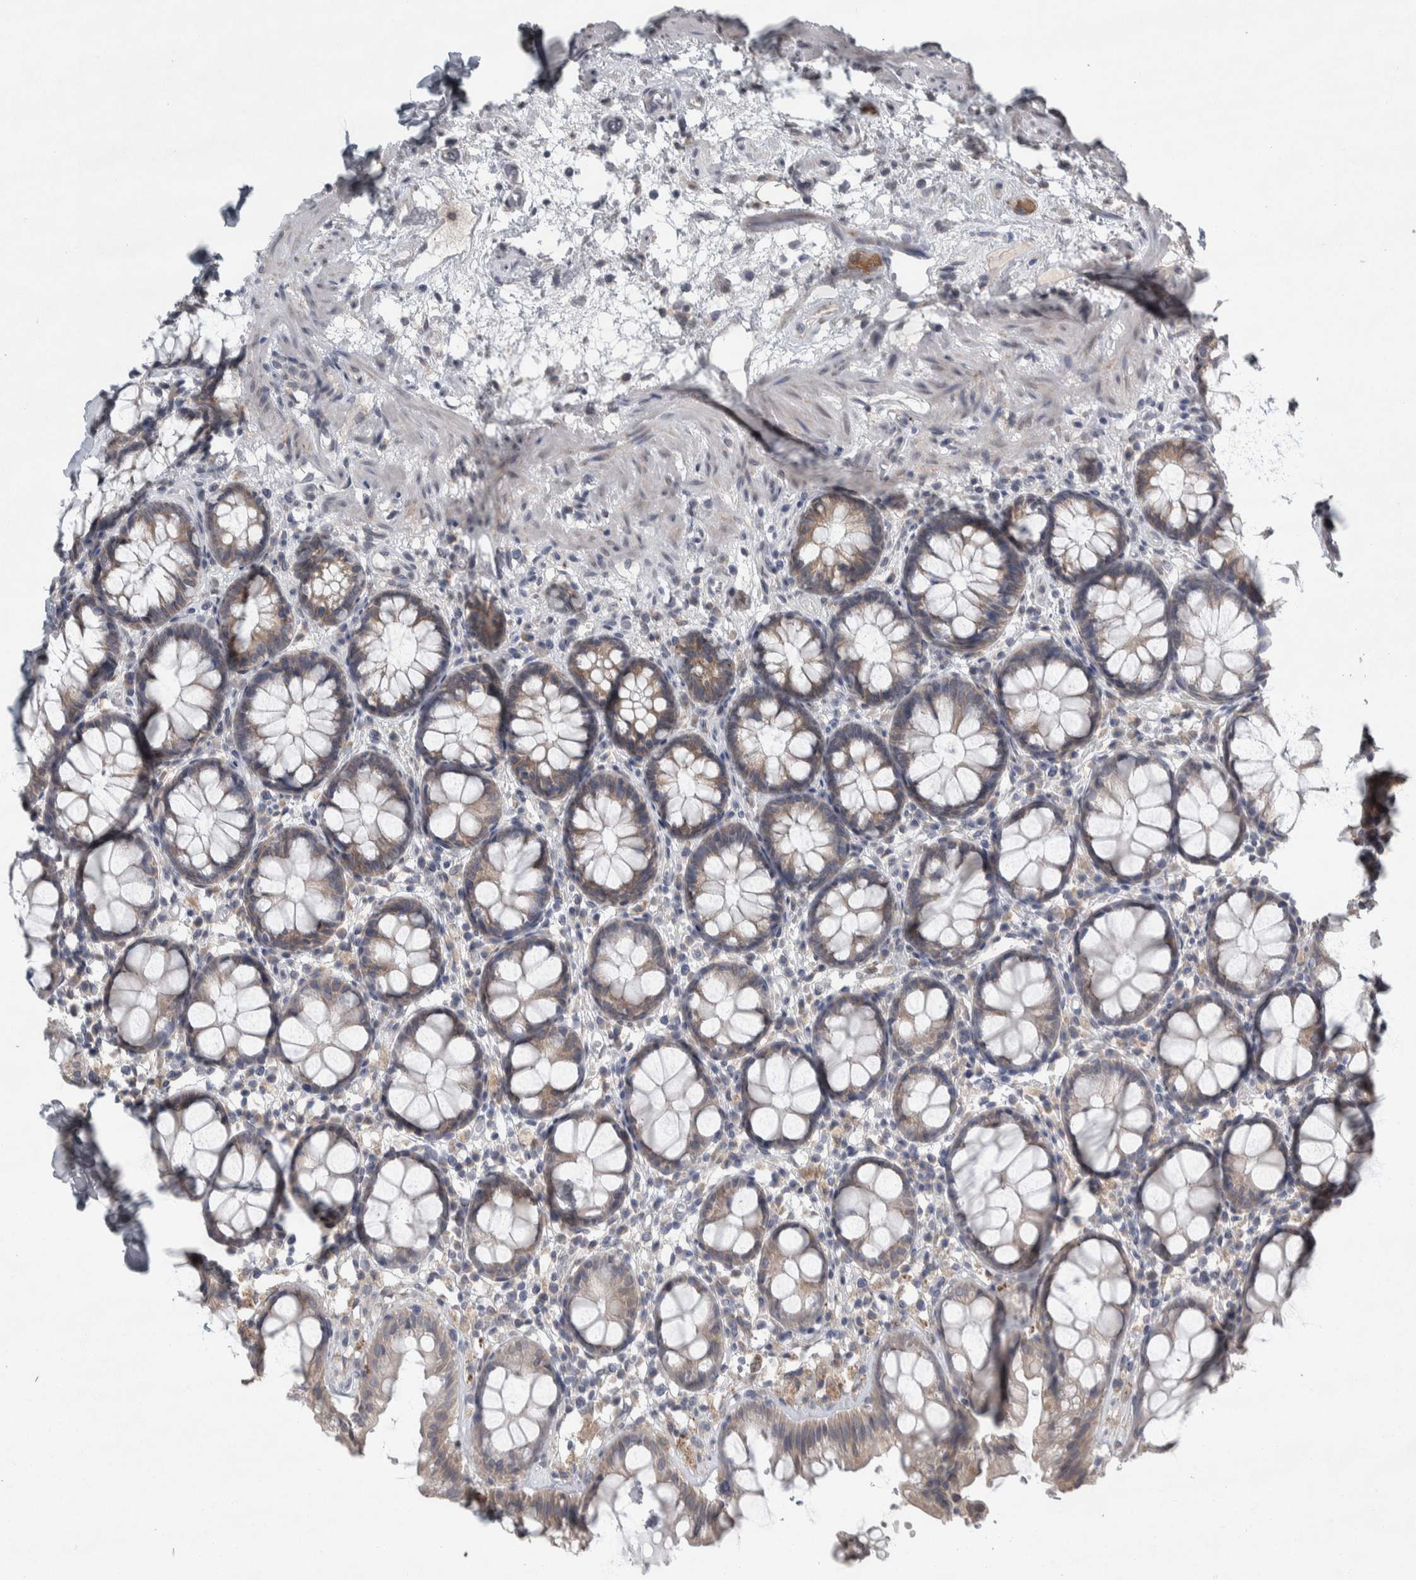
{"staining": {"intensity": "moderate", "quantity": ">75%", "location": "cytoplasmic/membranous"}, "tissue": "rectum", "cell_type": "Glandular cells", "image_type": "normal", "snomed": [{"axis": "morphology", "description": "Normal tissue, NOS"}, {"axis": "topography", "description": "Rectum"}], "caption": "The image shows a brown stain indicating the presence of a protein in the cytoplasmic/membranous of glandular cells in rectum.", "gene": "SIGMAR1", "patient": {"sex": "male", "age": 64}}